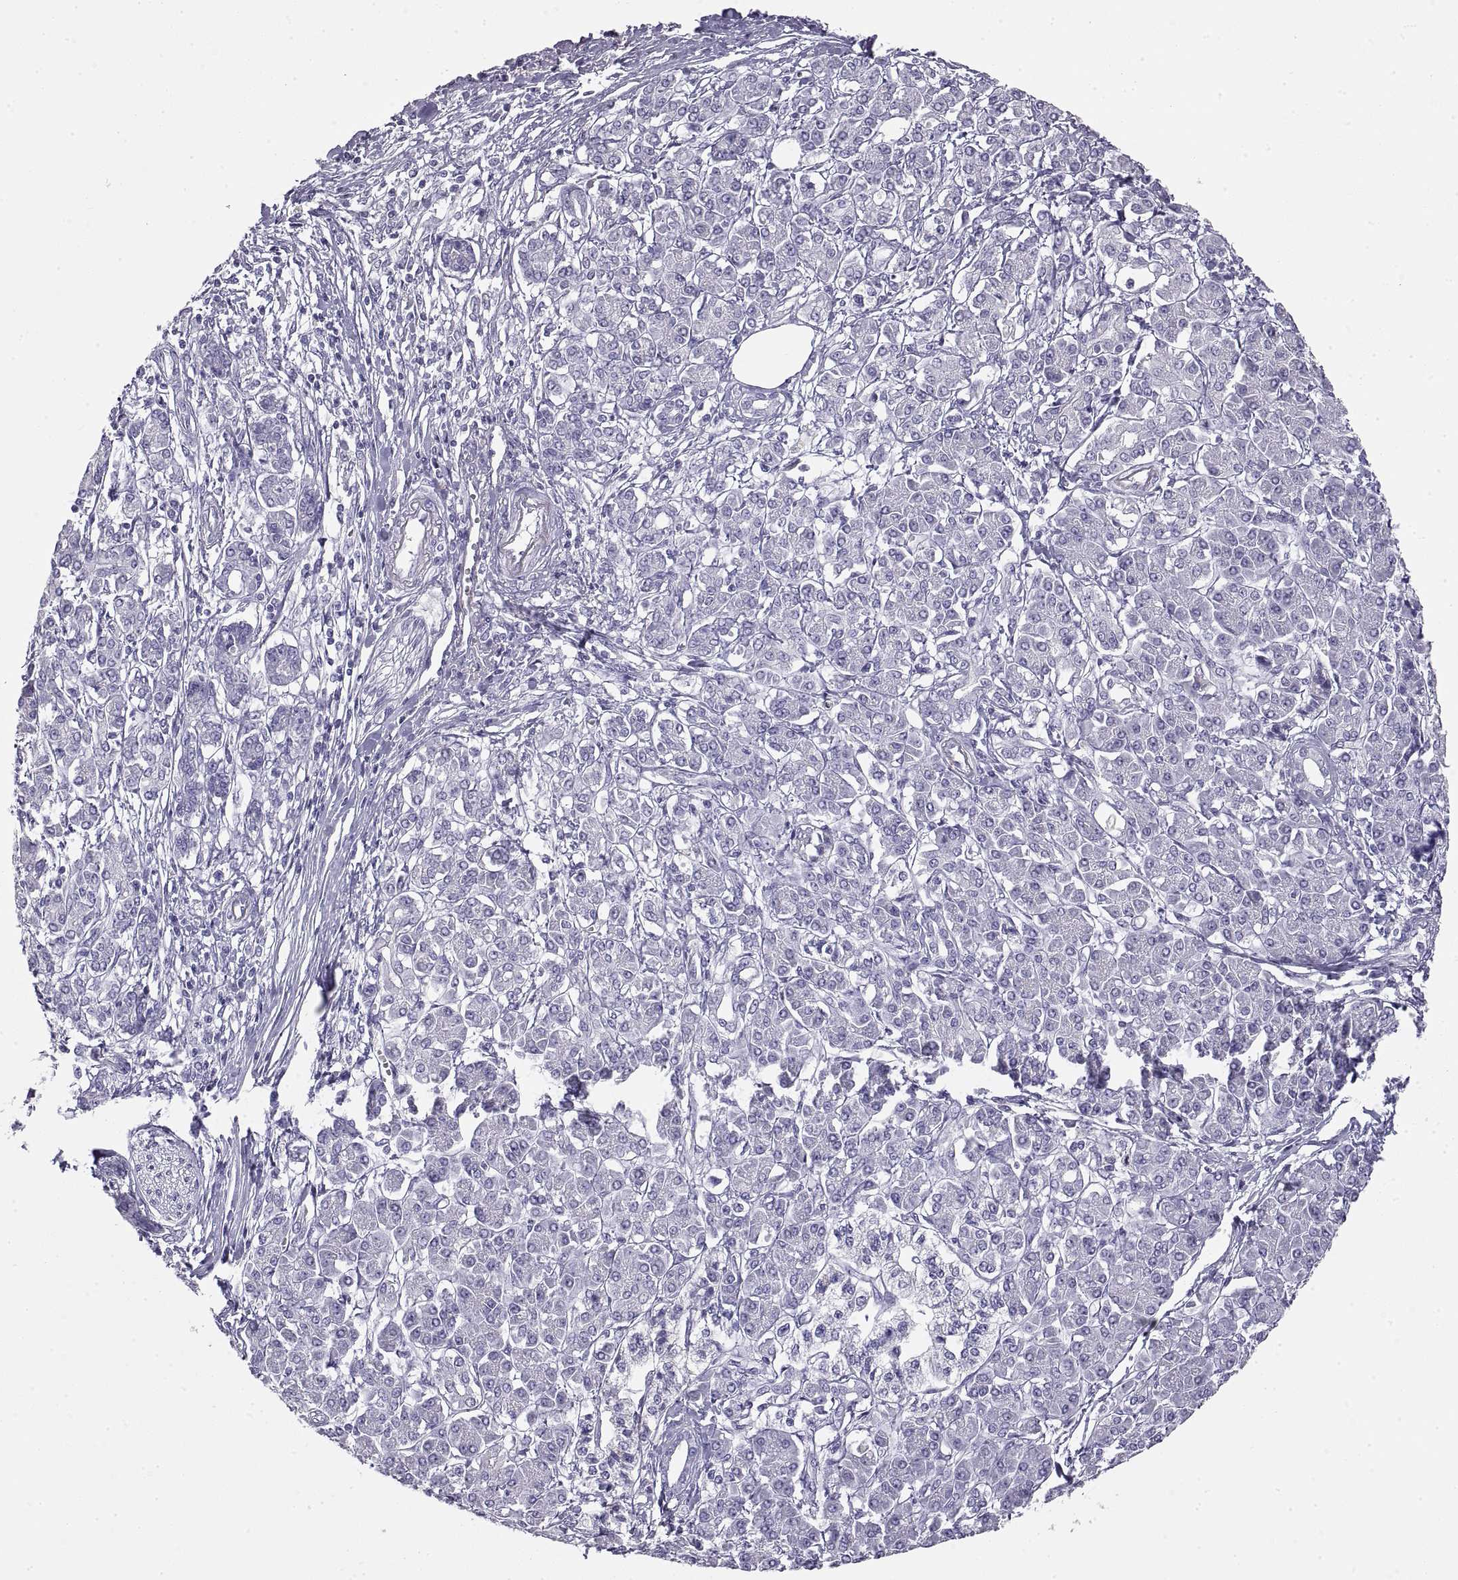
{"staining": {"intensity": "negative", "quantity": "none", "location": "none"}, "tissue": "pancreatic cancer", "cell_type": "Tumor cells", "image_type": "cancer", "snomed": [{"axis": "morphology", "description": "Adenocarcinoma, NOS"}, {"axis": "topography", "description": "Pancreas"}], "caption": "Immunohistochemistry (IHC) histopathology image of adenocarcinoma (pancreatic) stained for a protein (brown), which reveals no expression in tumor cells.", "gene": "RLBP1", "patient": {"sex": "female", "age": 68}}